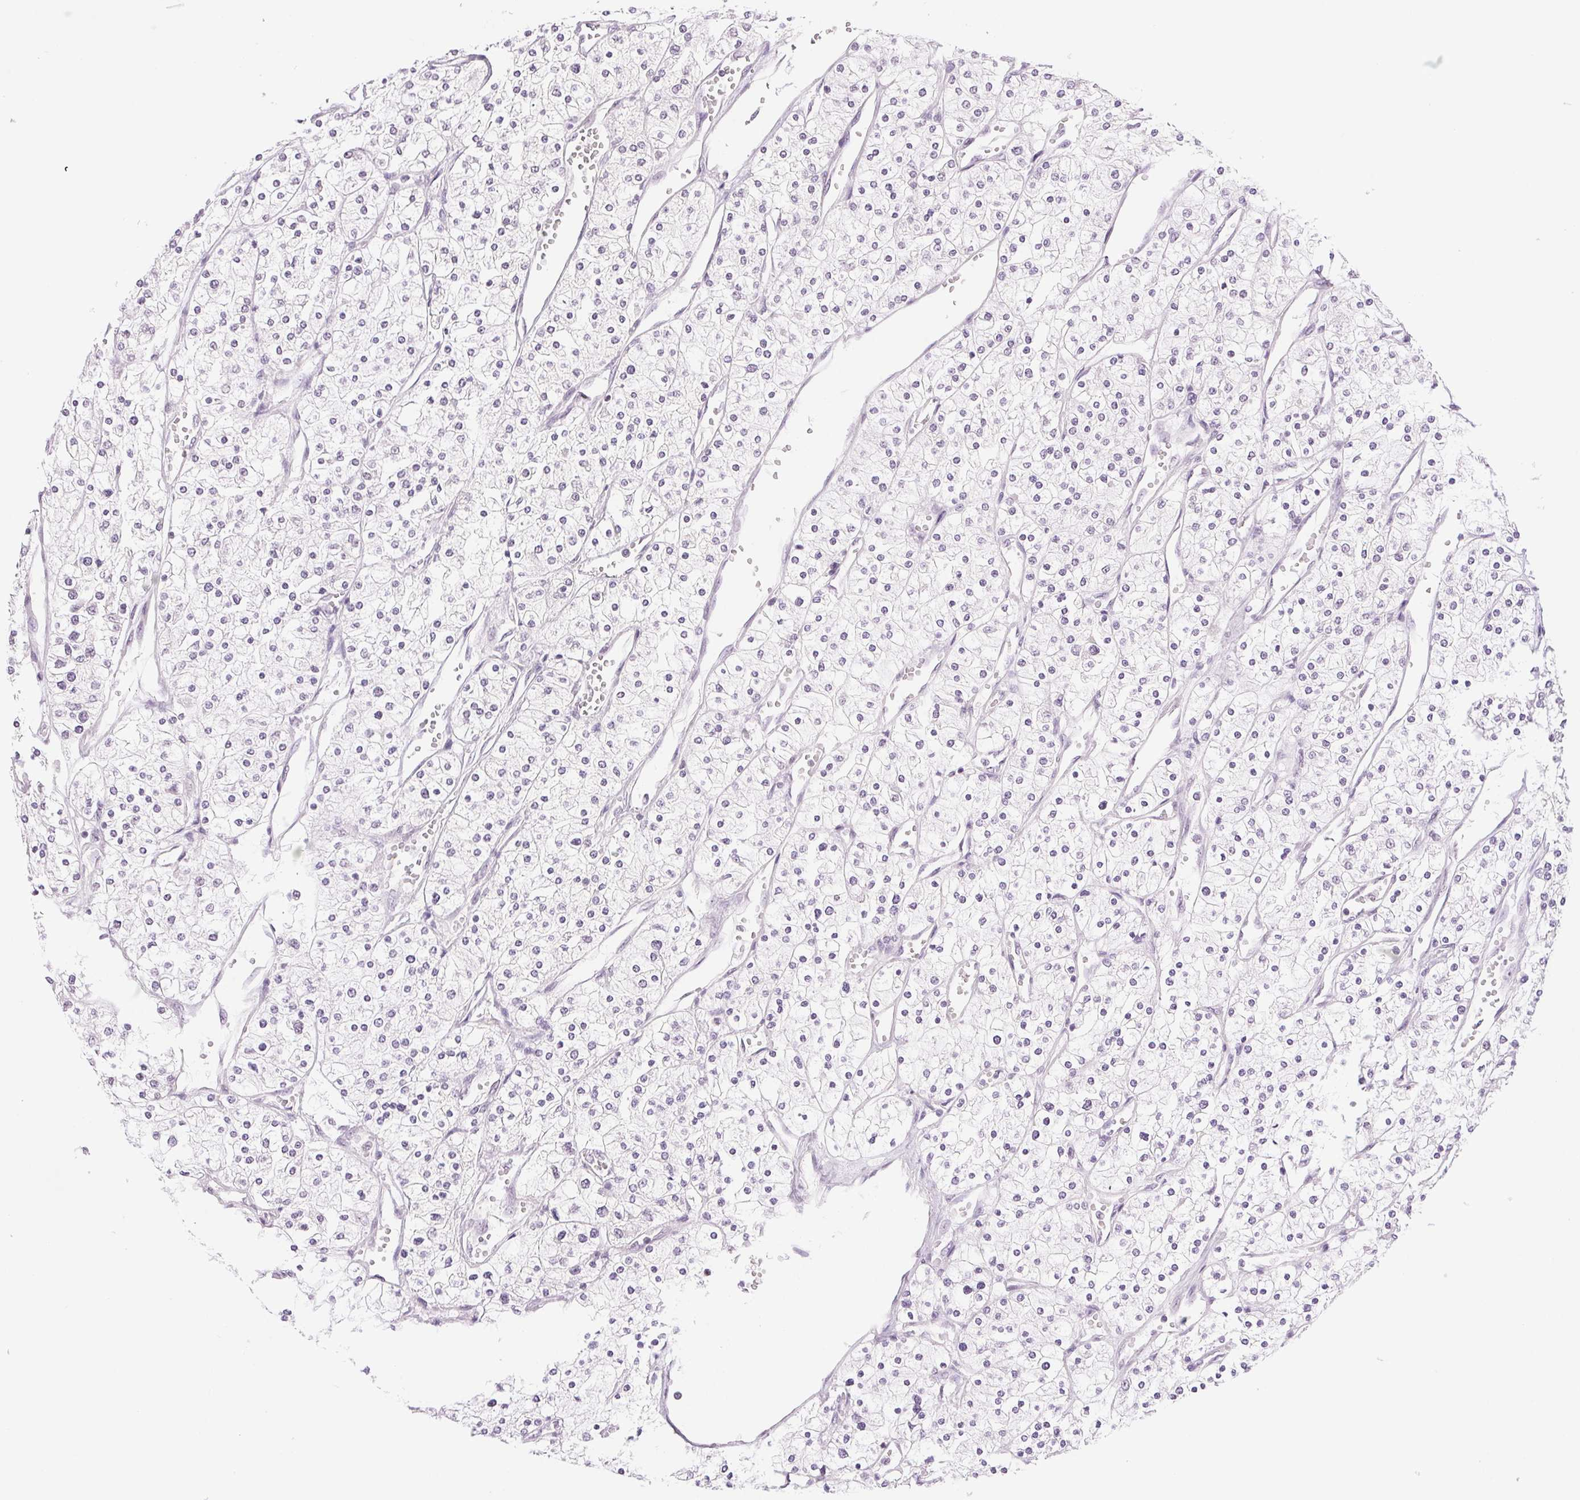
{"staining": {"intensity": "negative", "quantity": "none", "location": "none"}, "tissue": "renal cancer", "cell_type": "Tumor cells", "image_type": "cancer", "snomed": [{"axis": "morphology", "description": "Adenocarcinoma, NOS"}, {"axis": "topography", "description": "Kidney"}], "caption": "A histopathology image of human renal cancer (adenocarcinoma) is negative for staining in tumor cells.", "gene": "RPRD1B", "patient": {"sex": "male", "age": 80}}